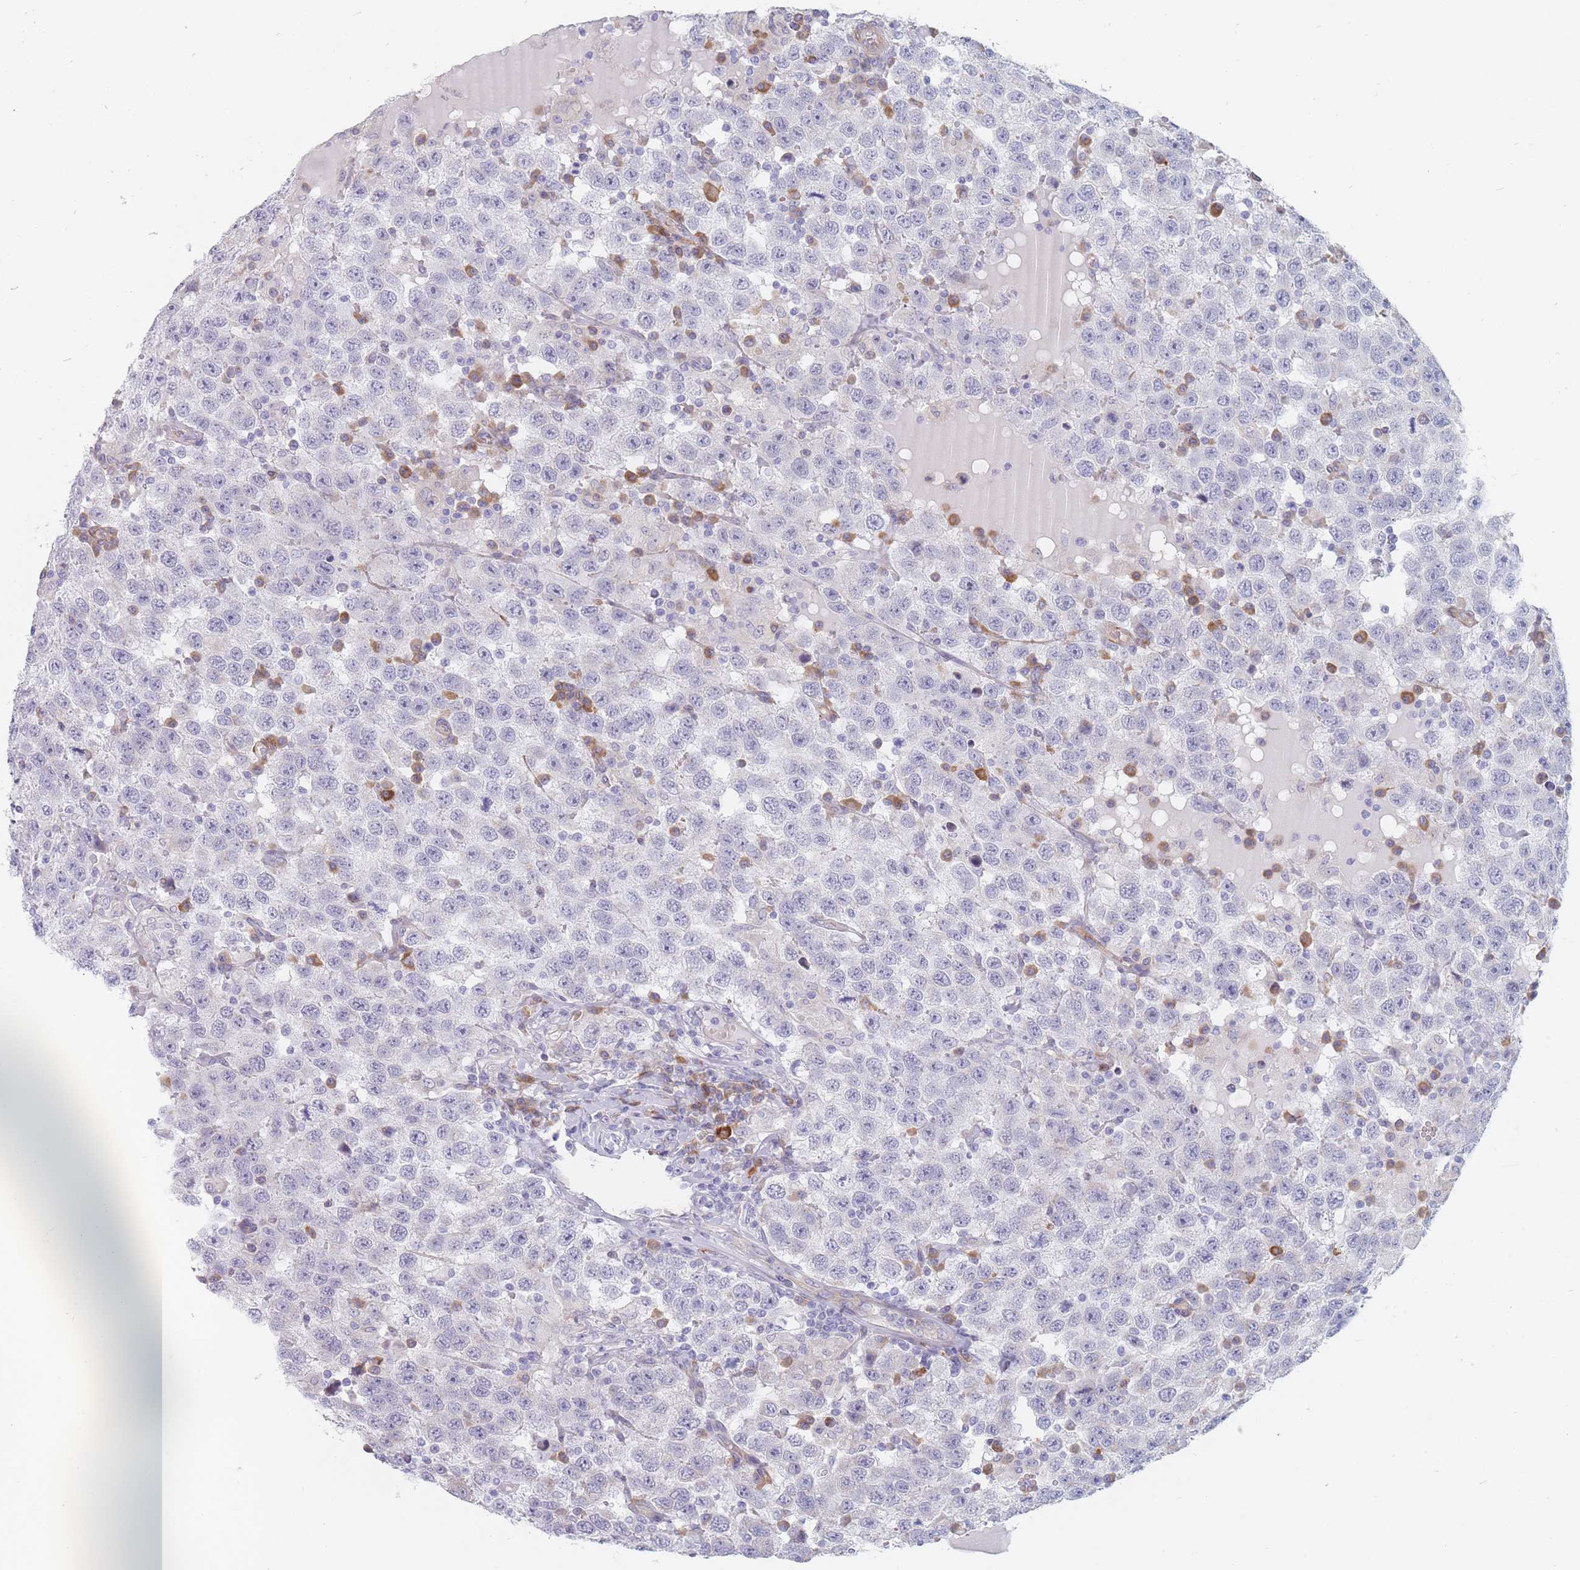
{"staining": {"intensity": "negative", "quantity": "none", "location": "none"}, "tissue": "testis cancer", "cell_type": "Tumor cells", "image_type": "cancer", "snomed": [{"axis": "morphology", "description": "Seminoma, NOS"}, {"axis": "topography", "description": "Testis"}], "caption": "The histopathology image shows no significant expression in tumor cells of testis seminoma.", "gene": "ERBIN", "patient": {"sex": "male", "age": 41}}